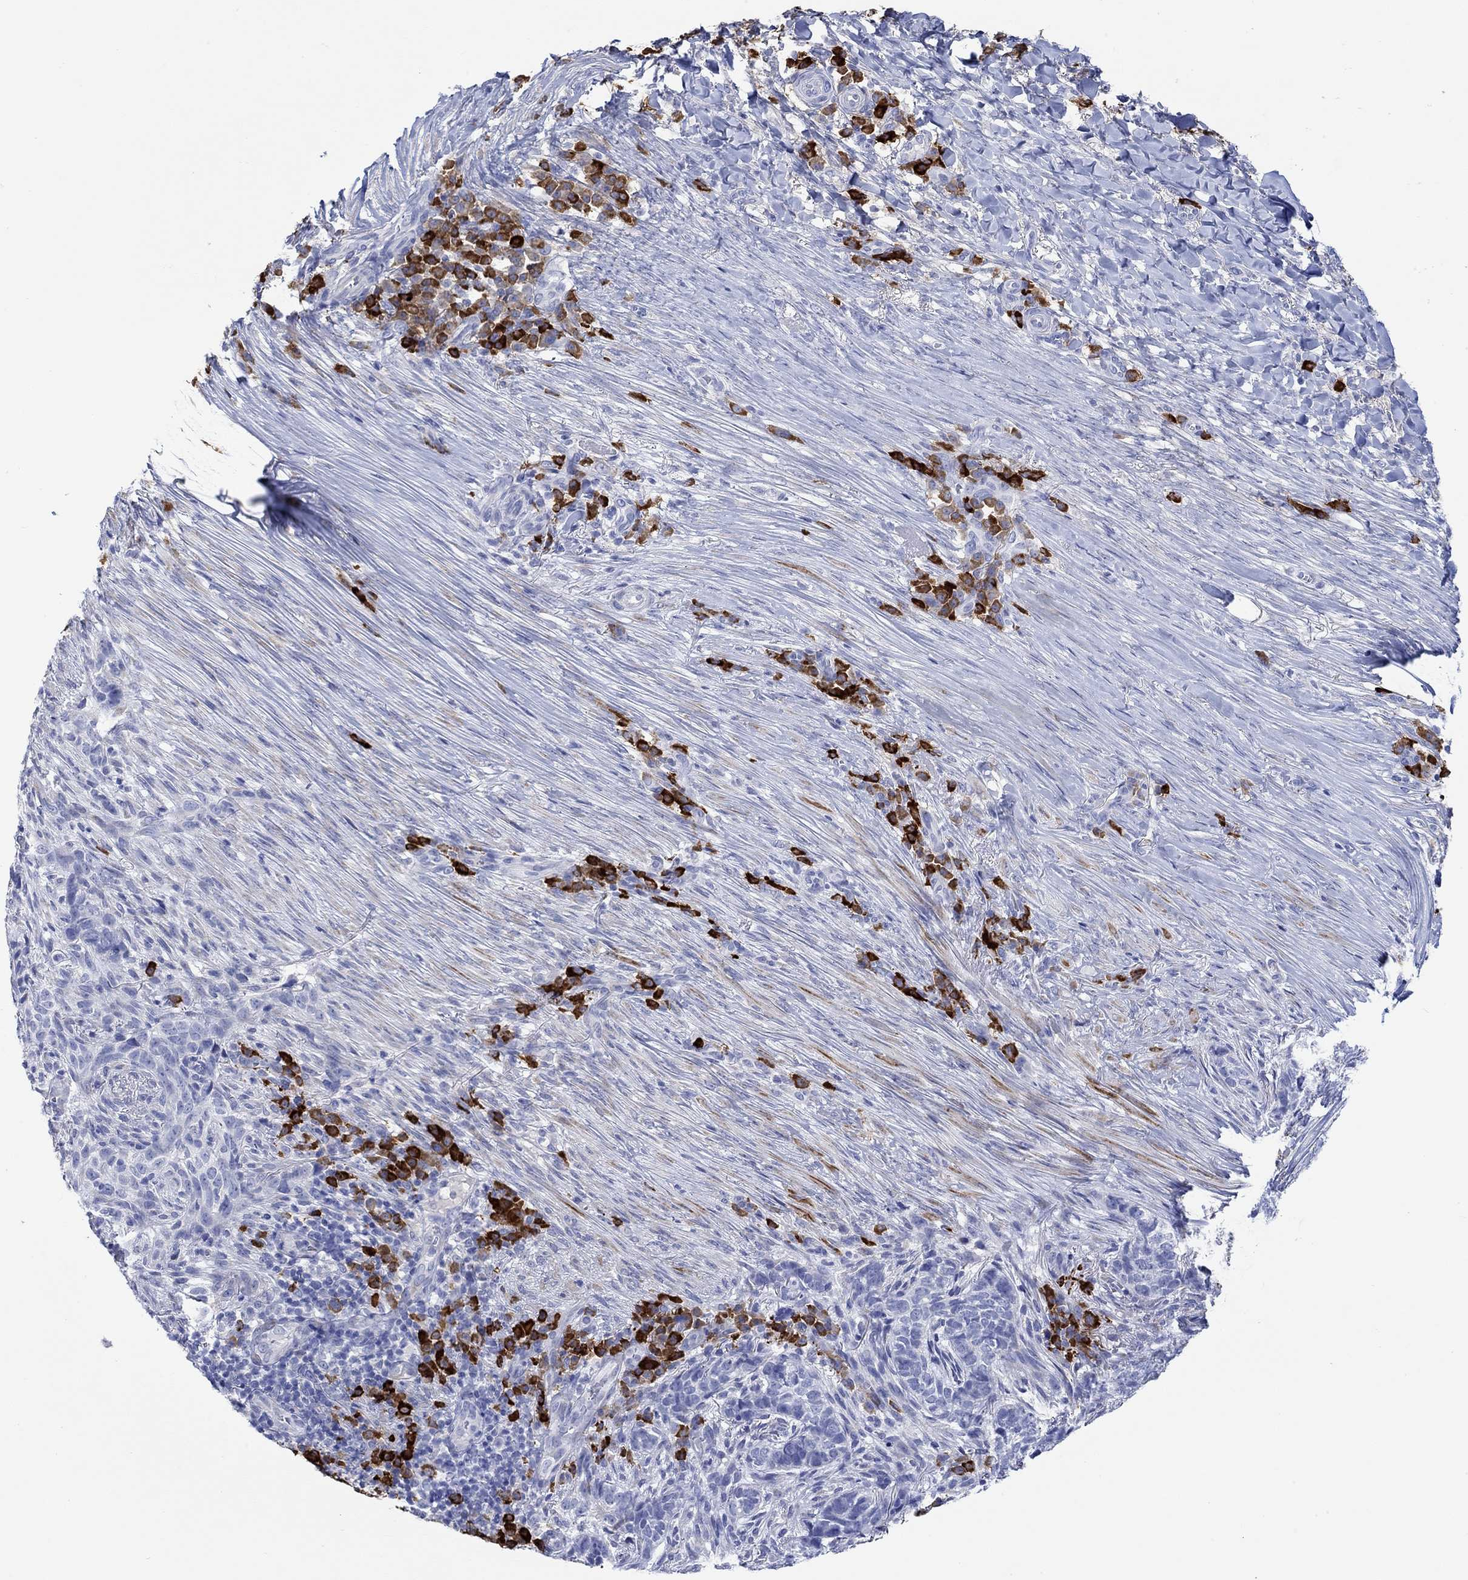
{"staining": {"intensity": "negative", "quantity": "none", "location": "none"}, "tissue": "skin cancer", "cell_type": "Tumor cells", "image_type": "cancer", "snomed": [{"axis": "morphology", "description": "Basal cell carcinoma"}, {"axis": "topography", "description": "Skin"}], "caption": "Protein analysis of skin cancer (basal cell carcinoma) reveals no significant staining in tumor cells.", "gene": "P2RY6", "patient": {"sex": "female", "age": 69}}